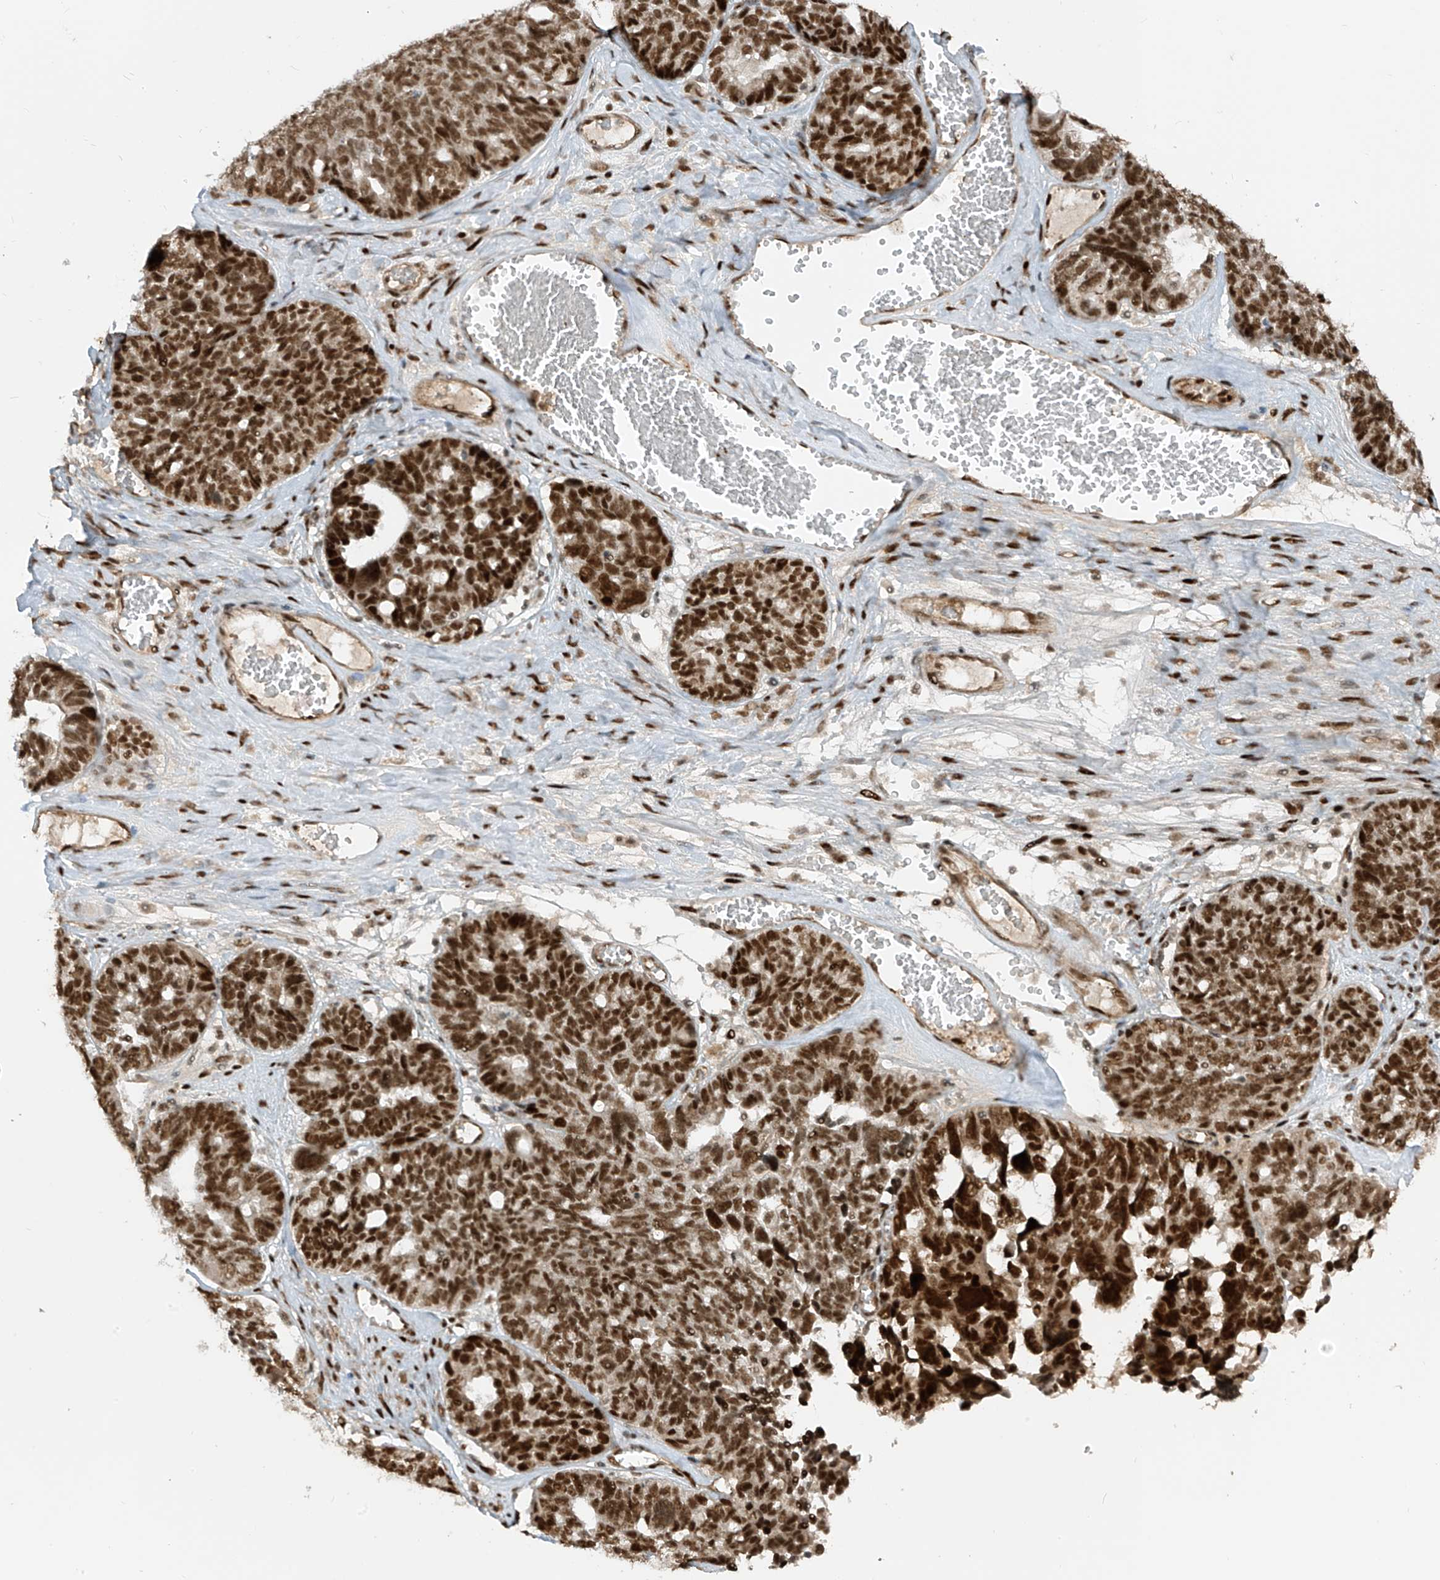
{"staining": {"intensity": "strong", "quantity": ">75%", "location": "nuclear"}, "tissue": "ovarian cancer", "cell_type": "Tumor cells", "image_type": "cancer", "snomed": [{"axis": "morphology", "description": "Cystadenocarcinoma, serous, NOS"}, {"axis": "topography", "description": "Ovary"}], "caption": "Immunohistochemical staining of human ovarian cancer shows high levels of strong nuclear expression in about >75% of tumor cells.", "gene": "ARHGEF3", "patient": {"sex": "female", "age": 79}}